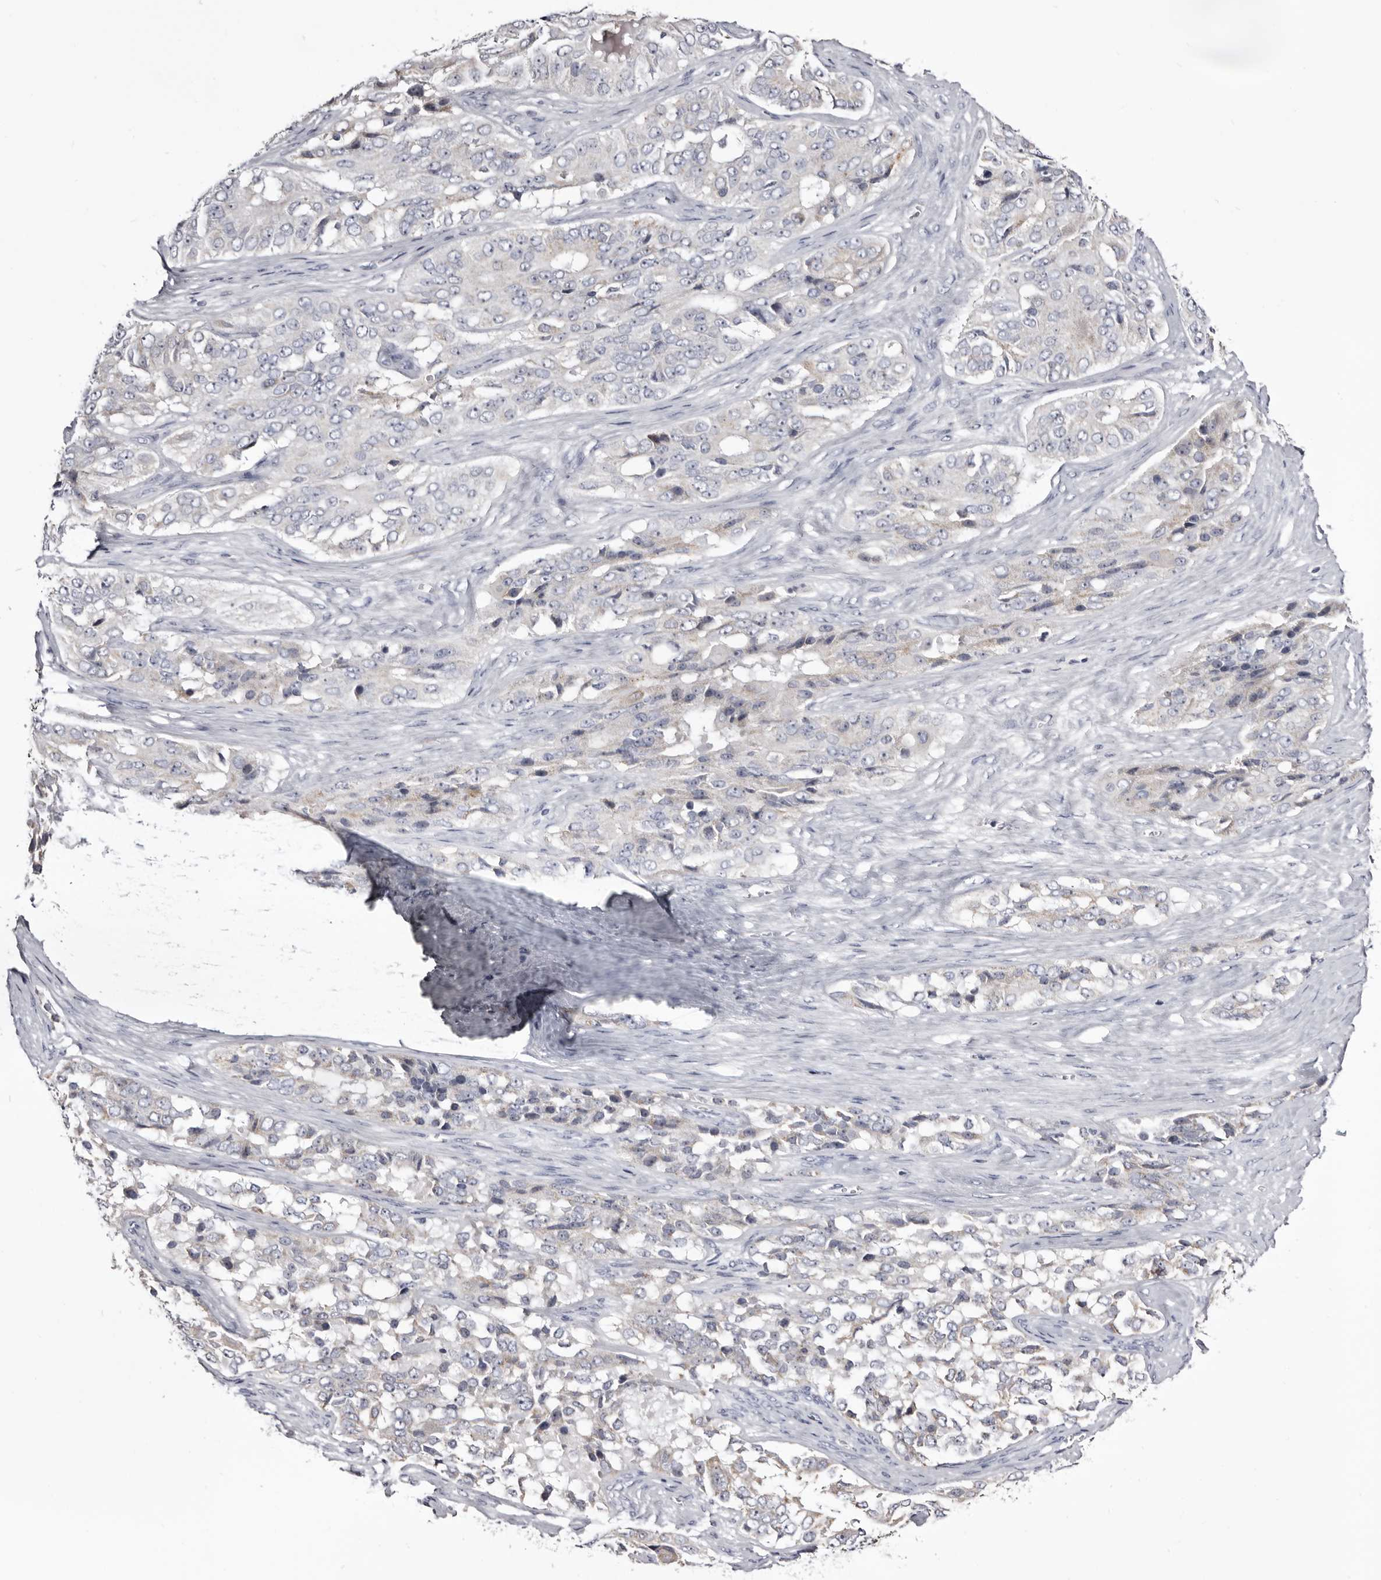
{"staining": {"intensity": "negative", "quantity": "none", "location": "none"}, "tissue": "ovarian cancer", "cell_type": "Tumor cells", "image_type": "cancer", "snomed": [{"axis": "morphology", "description": "Carcinoma, endometroid"}, {"axis": "topography", "description": "Ovary"}], "caption": "Immunohistochemical staining of ovarian endometroid carcinoma reveals no significant positivity in tumor cells.", "gene": "CASQ1", "patient": {"sex": "female", "age": 51}}